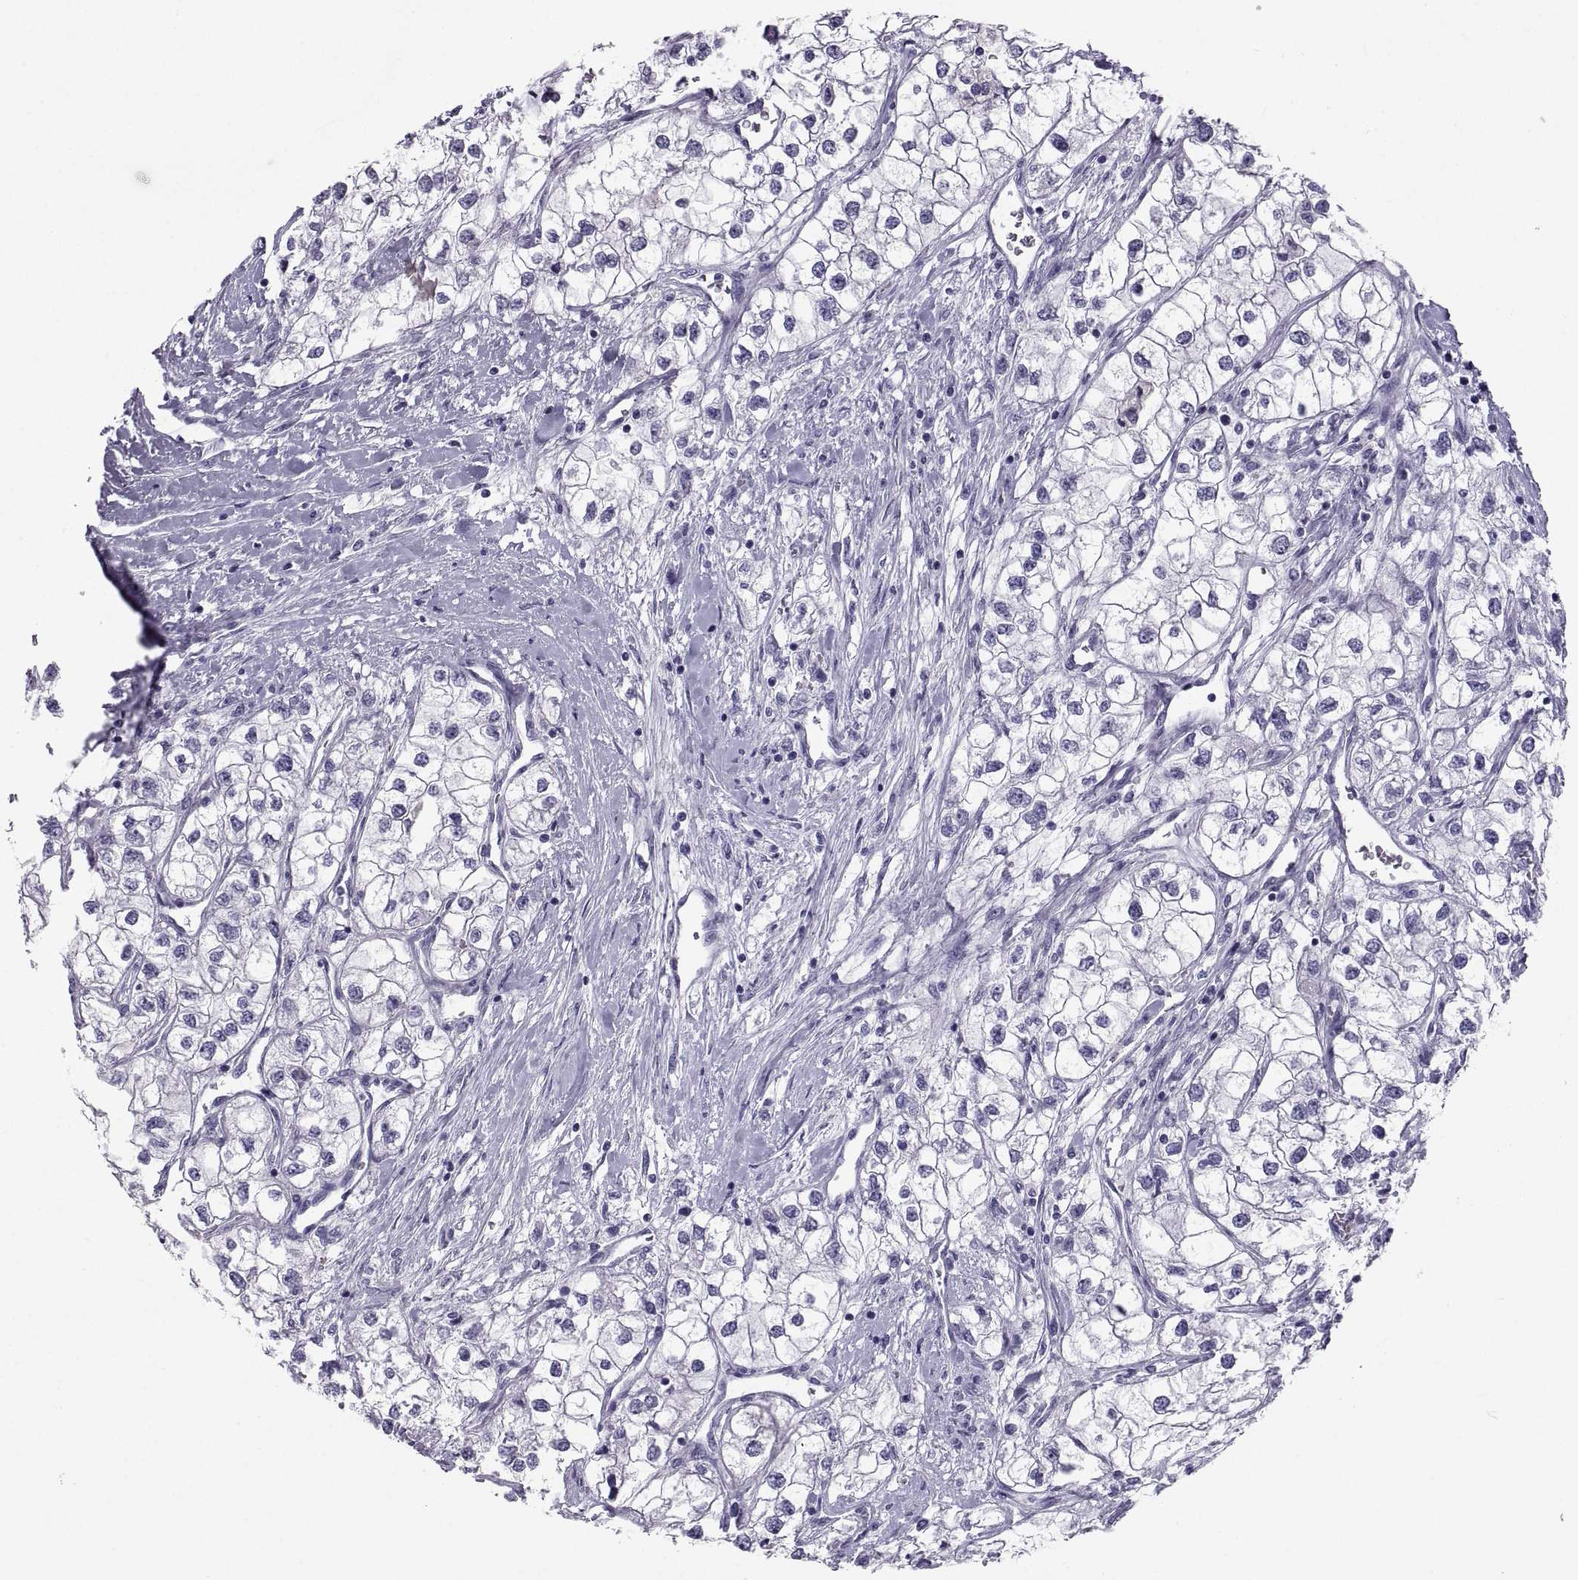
{"staining": {"intensity": "negative", "quantity": "none", "location": "none"}, "tissue": "renal cancer", "cell_type": "Tumor cells", "image_type": "cancer", "snomed": [{"axis": "morphology", "description": "Adenocarcinoma, NOS"}, {"axis": "topography", "description": "Kidney"}], "caption": "This photomicrograph is of renal adenocarcinoma stained with immunohistochemistry (IHC) to label a protein in brown with the nuclei are counter-stained blue. There is no expression in tumor cells. (DAB immunohistochemistry with hematoxylin counter stain).", "gene": "PCSK1N", "patient": {"sex": "male", "age": 59}}